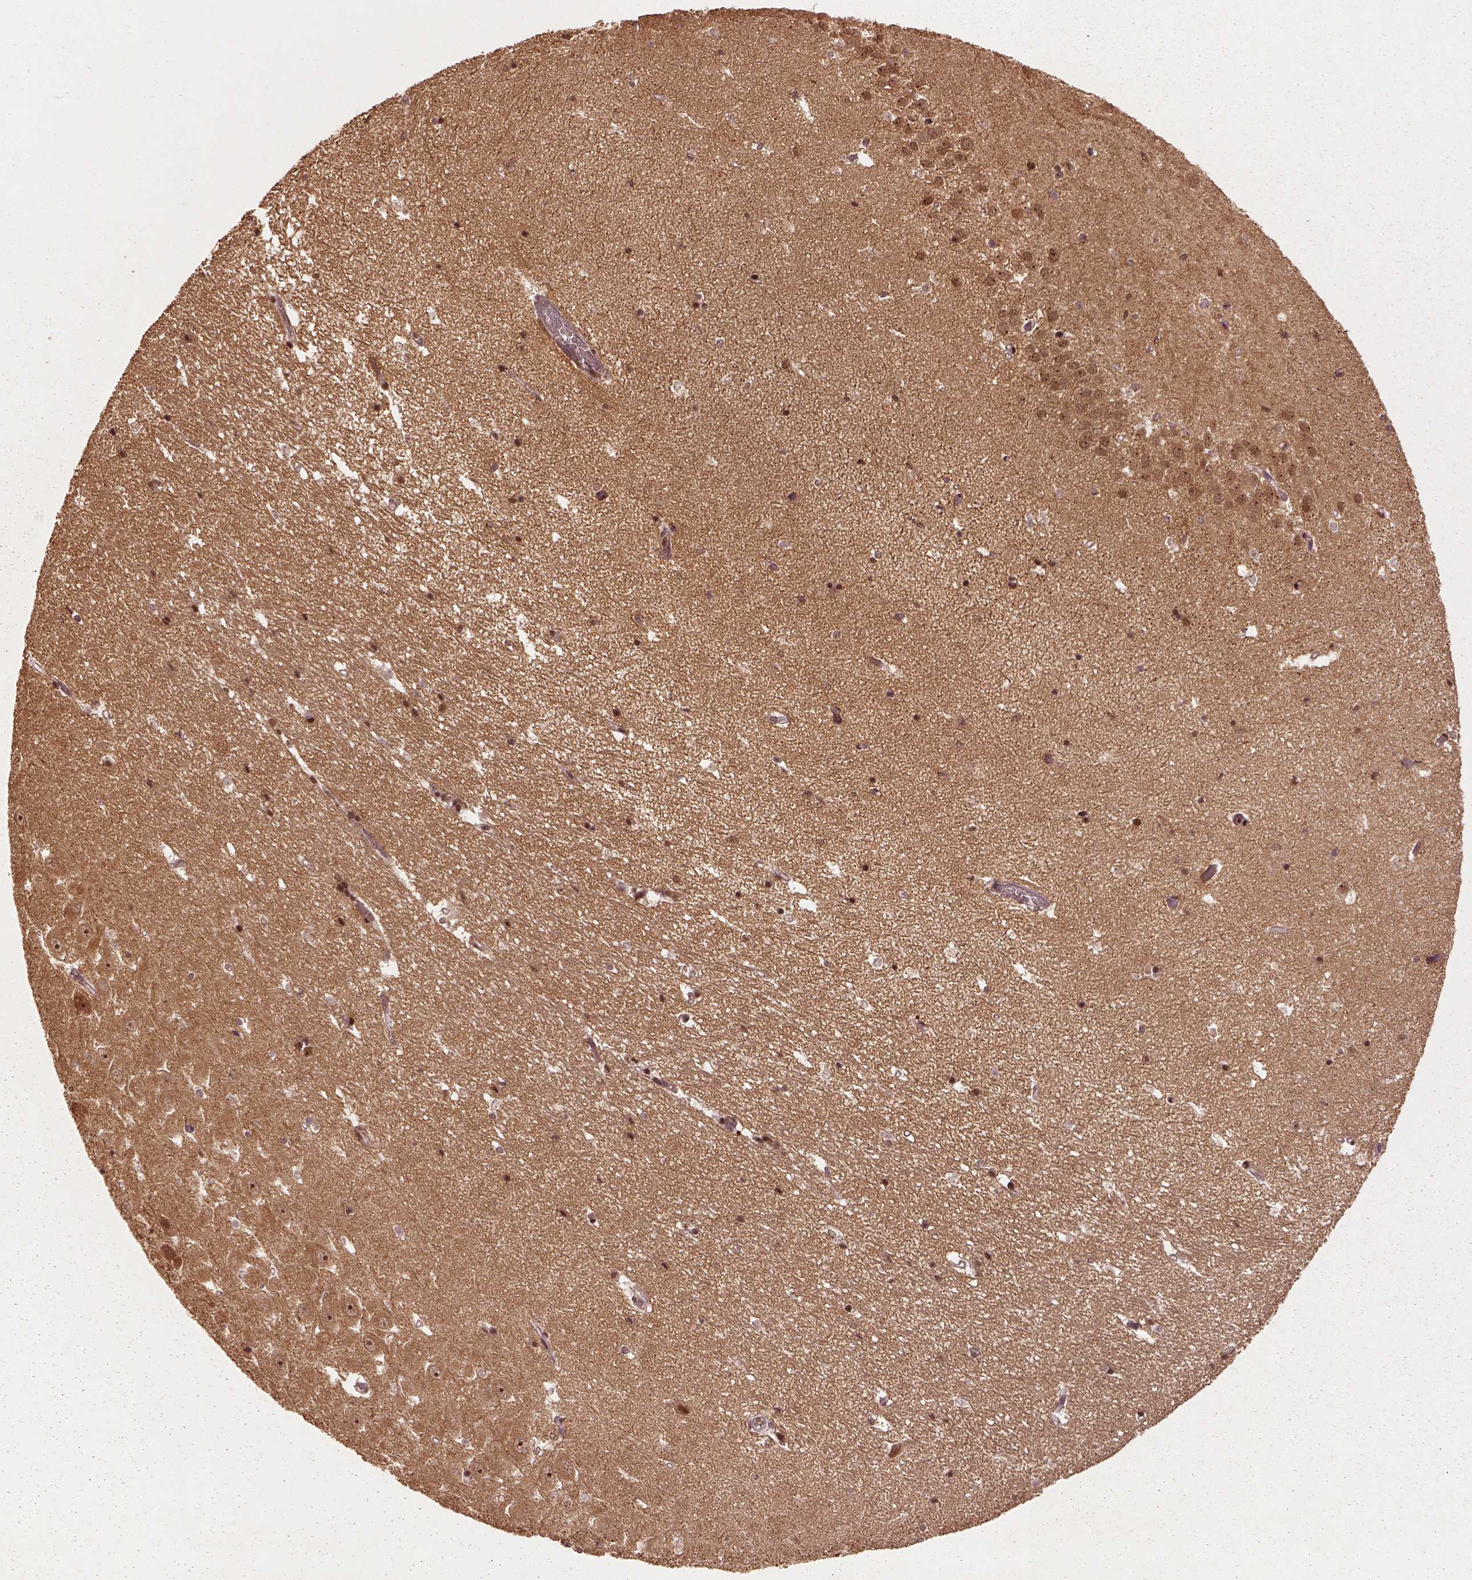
{"staining": {"intensity": "moderate", "quantity": ">75%", "location": "nuclear"}, "tissue": "hippocampus", "cell_type": "Glial cells", "image_type": "normal", "snomed": [{"axis": "morphology", "description": "Normal tissue, NOS"}, {"axis": "topography", "description": "Hippocampus"}], "caption": "Protein analysis of unremarkable hippocampus shows moderate nuclear expression in approximately >75% of glial cells. (DAB = brown stain, brightfield microscopy at high magnification).", "gene": "BRD9", "patient": {"sex": "male", "age": 44}}